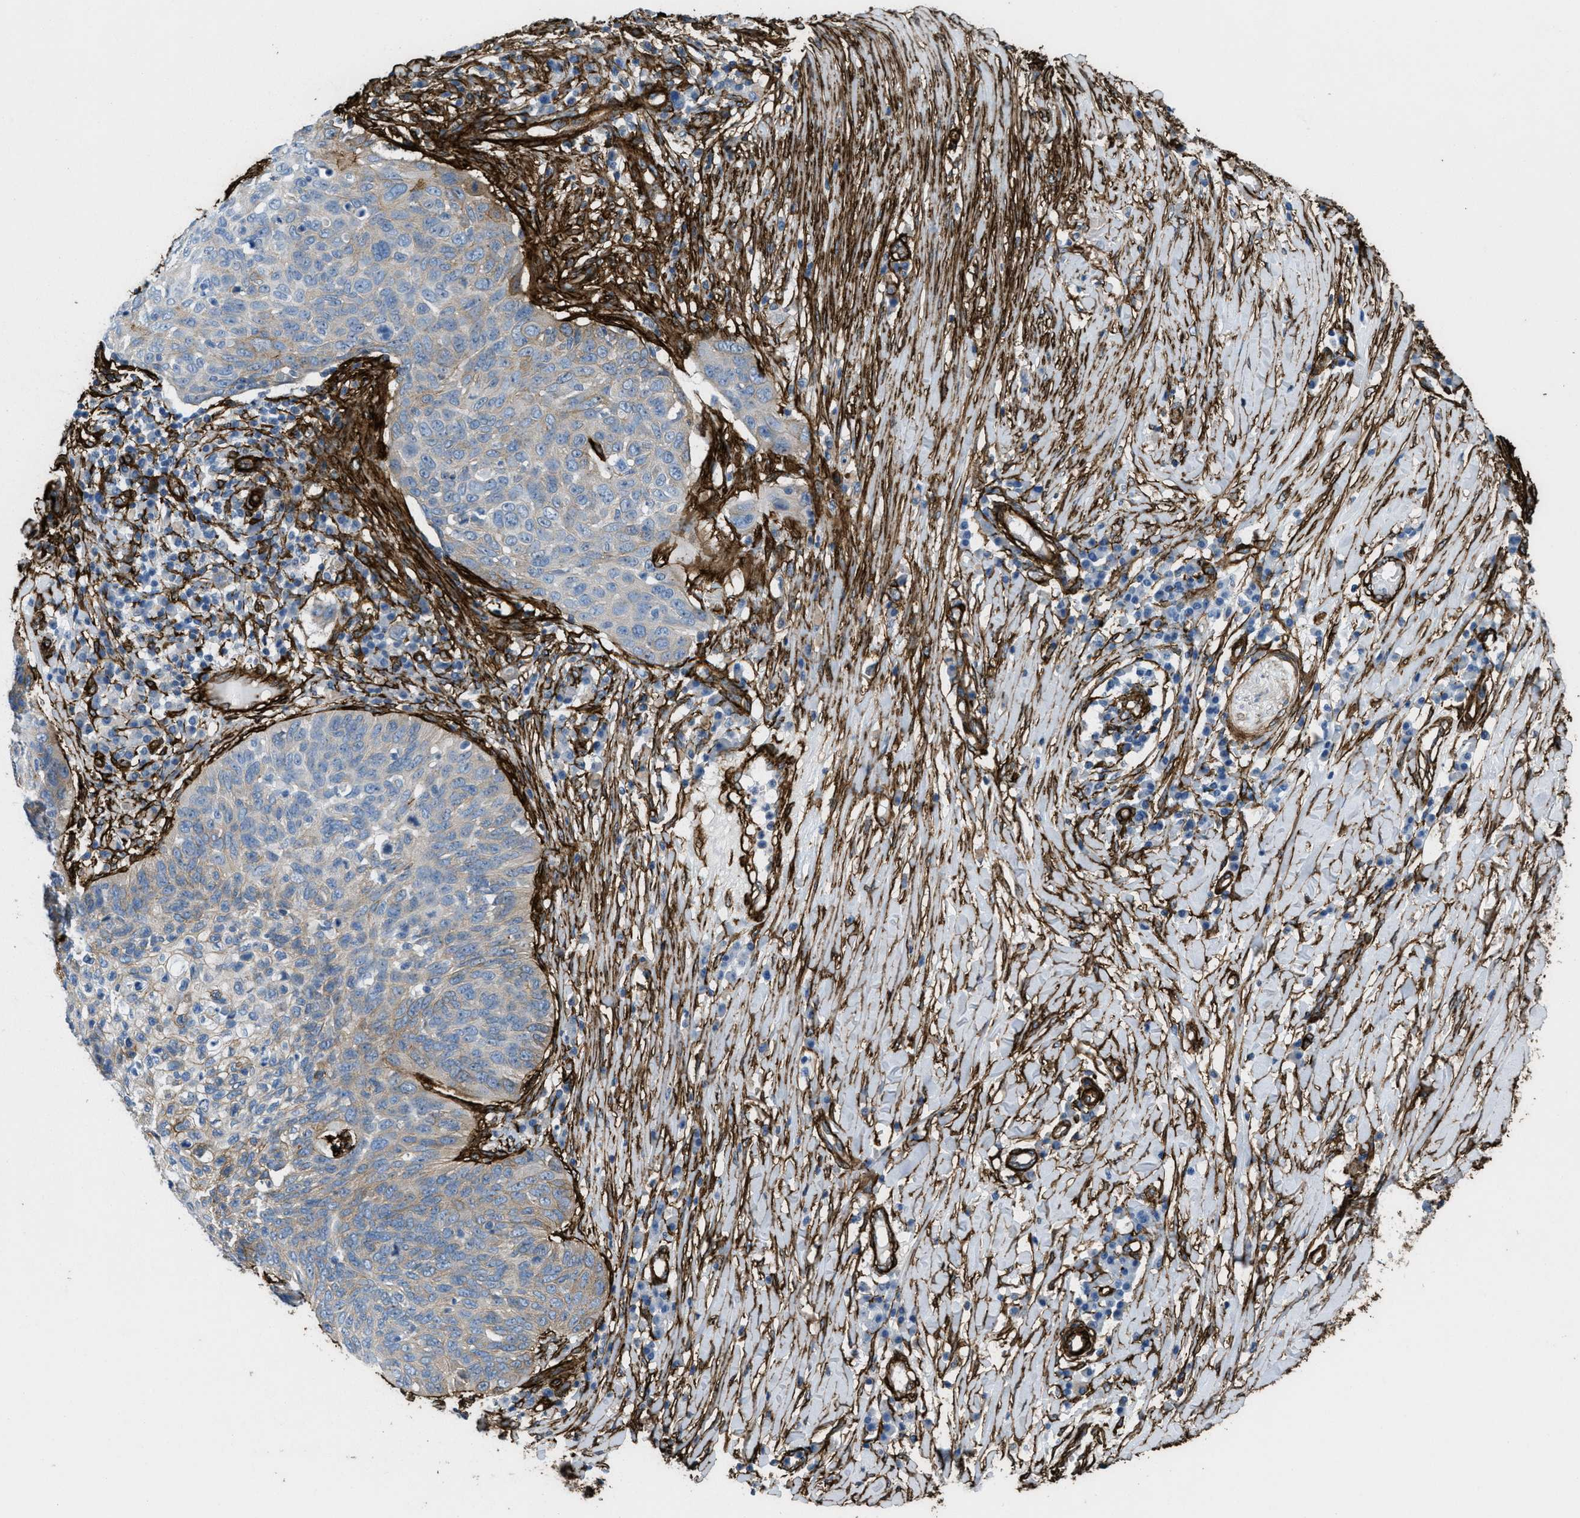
{"staining": {"intensity": "moderate", "quantity": "<25%", "location": "cytoplasmic/membranous"}, "tissue": "skin cancer", "cell_type": "Tumor cells", "image_type": "cancer", "snomed": [{"axis": "morphology", "description": "Basal cell carcinoma"}, {"axis": "topography", "description": "Skin"}], "caption": "Protein staining of skin cancer (basal cell carcinoma) tissue reveals moderate cytoplasmic/membranous positivity in approximately <25% of tumor cells.", "gene": "CALD1", "patient": {"sex": "female", "age": 88}}